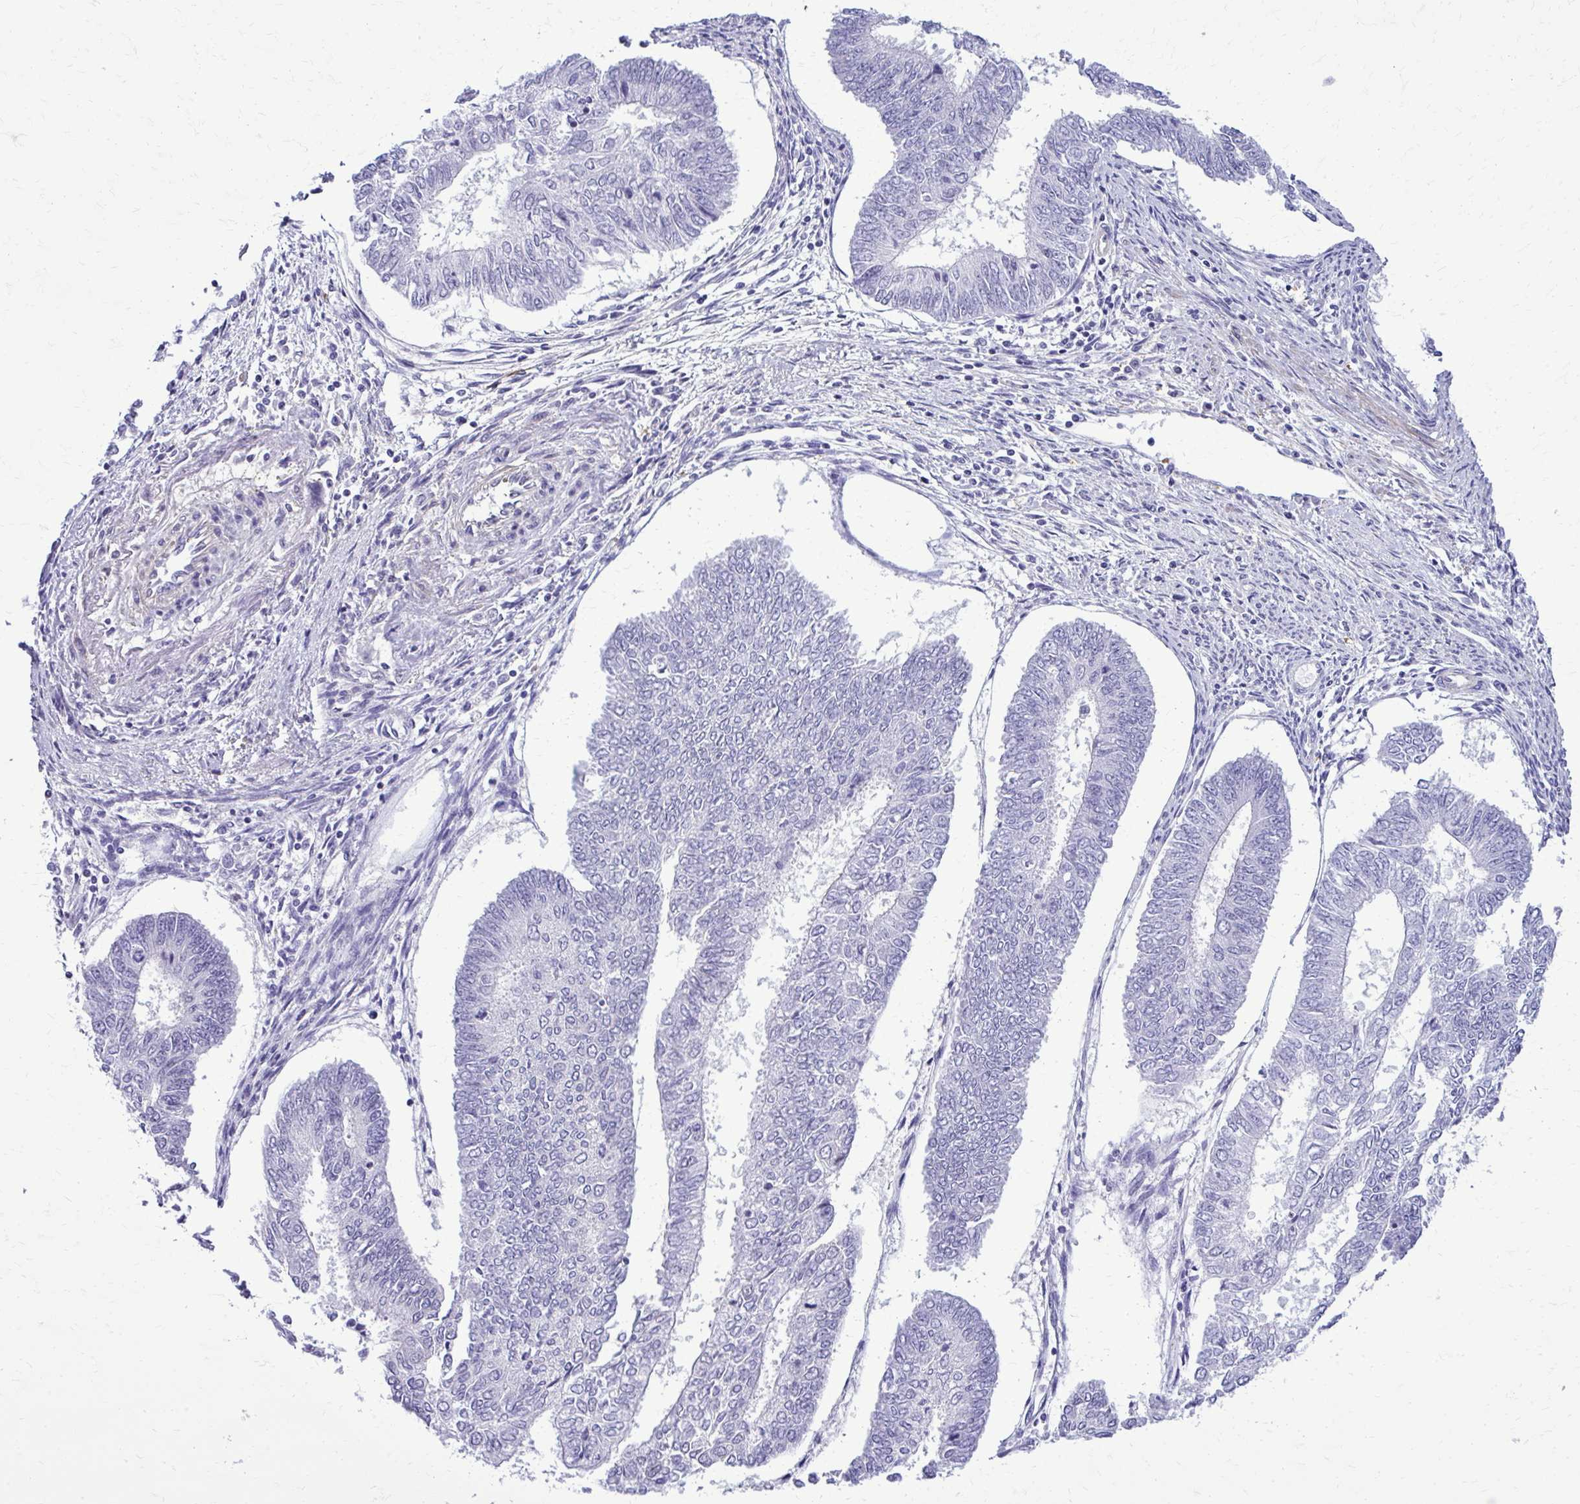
{"staining": {"intensity": "negative", "quantity": "none", "location": "none"}, "tissue": "endometrial cancer", "cell_type": "Tumor cells", "image_type": "cancer", "snomed": [{"axis": "morphology", "description": "Adenocarcinoma, NOS"}, {"axis": "topography", "description": "Endometrium"}], "caption": "IHC micrograph of neoplastic tissue: endometrial cancer (adenocarcinoma) stained with DAB (3,3'-diaminobenzidine) exhibits no significant protein staining in tumor cells.", "gene": "RASL11B", "patient": {"sex": "female", "age": 68}}